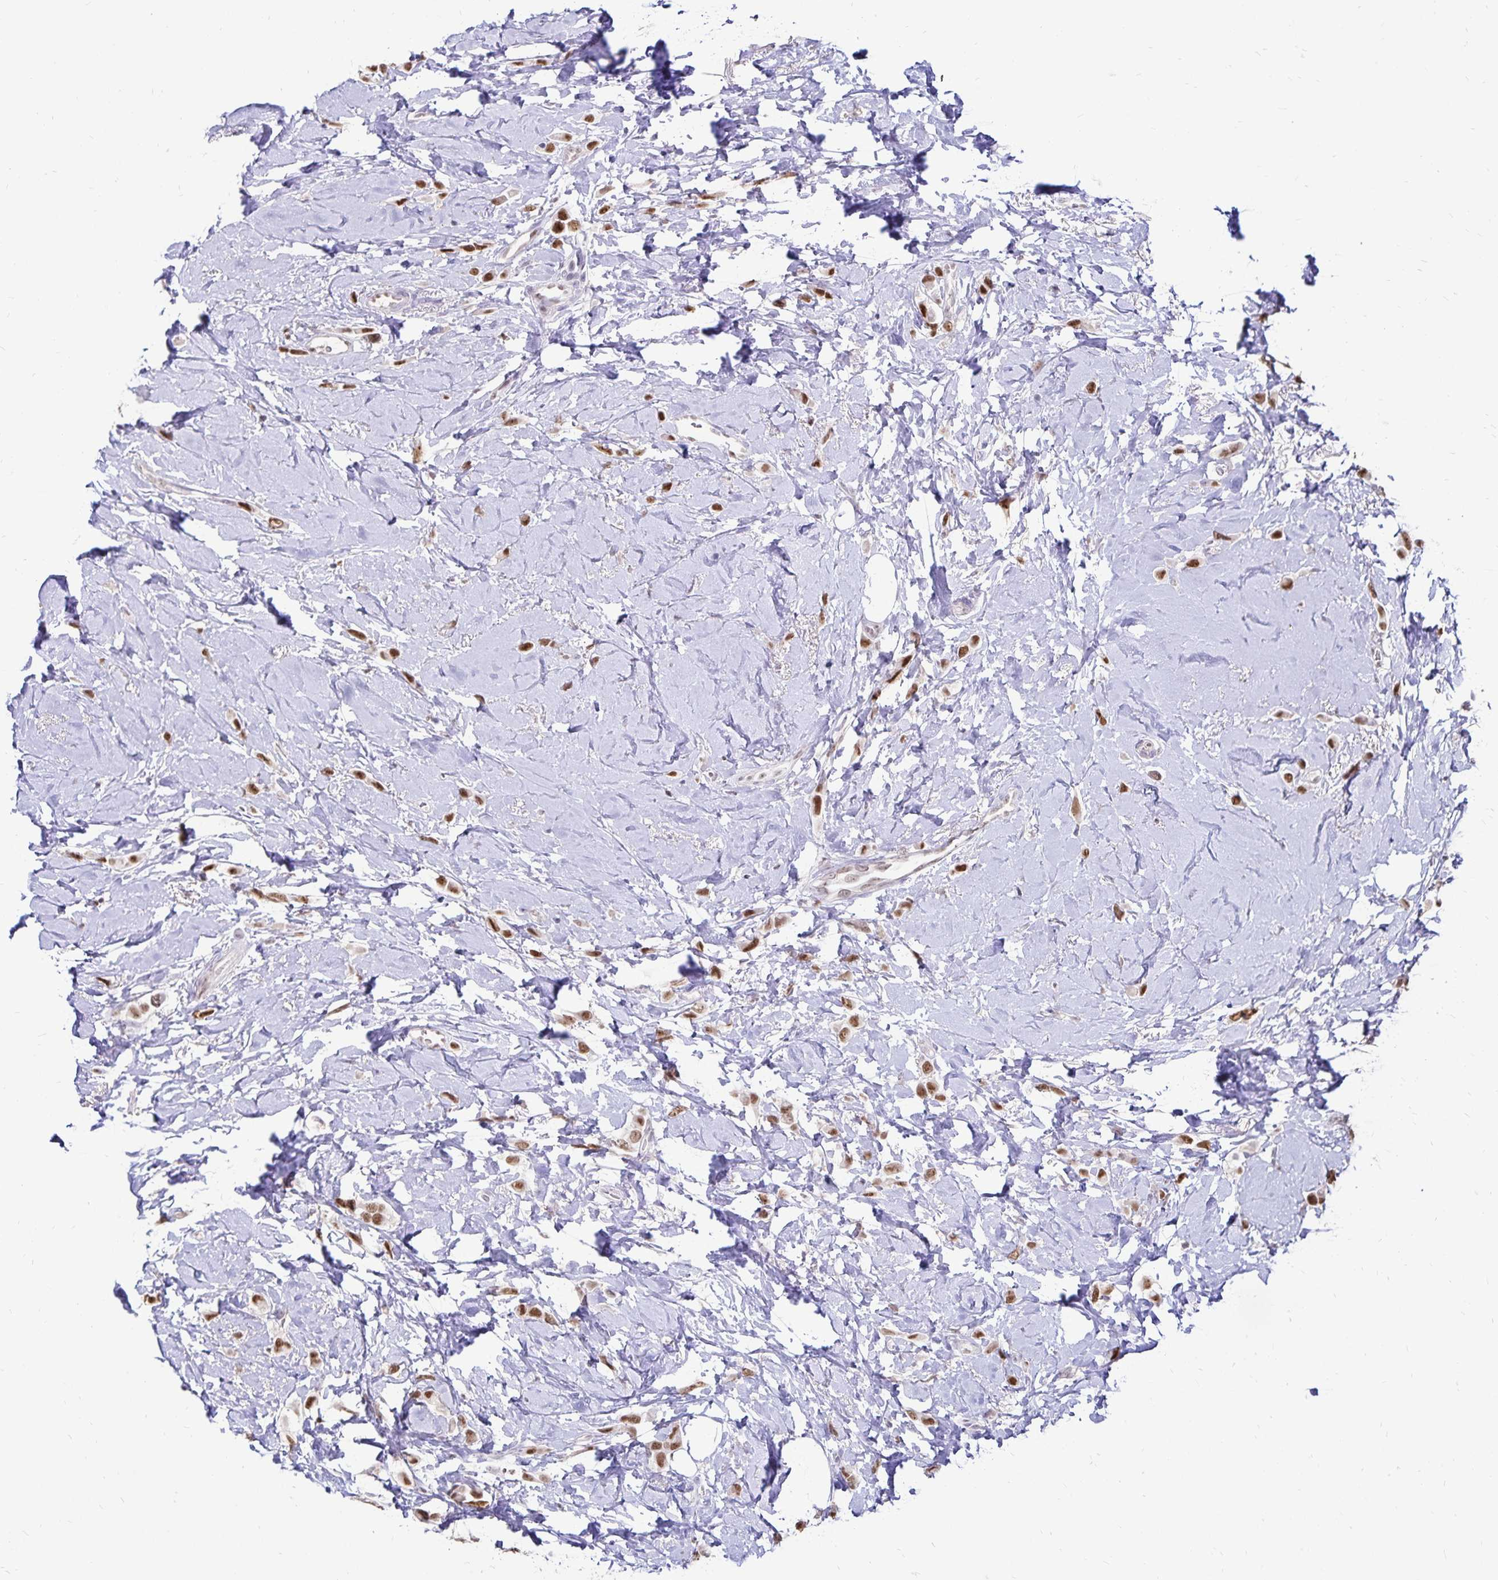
{"staining": {"intensity": "strong", "quantity": ">75%", "location": "nuclear"}, "tissue": "breast cancer", "cell_type": "Tumor cells", "image_type": "cancer", "snomed": [{"axis": "morphology", "description": "Lobular carcinoma"}, {"axis": "topography", "description": "Breast"}], "caption": "Protein staining of breast lobular carcinoma tissue displays strong nuclear expression in about >75% of tumor cells.", "gene": "POLB", "patient": {"sex": "female", "age": 66}}